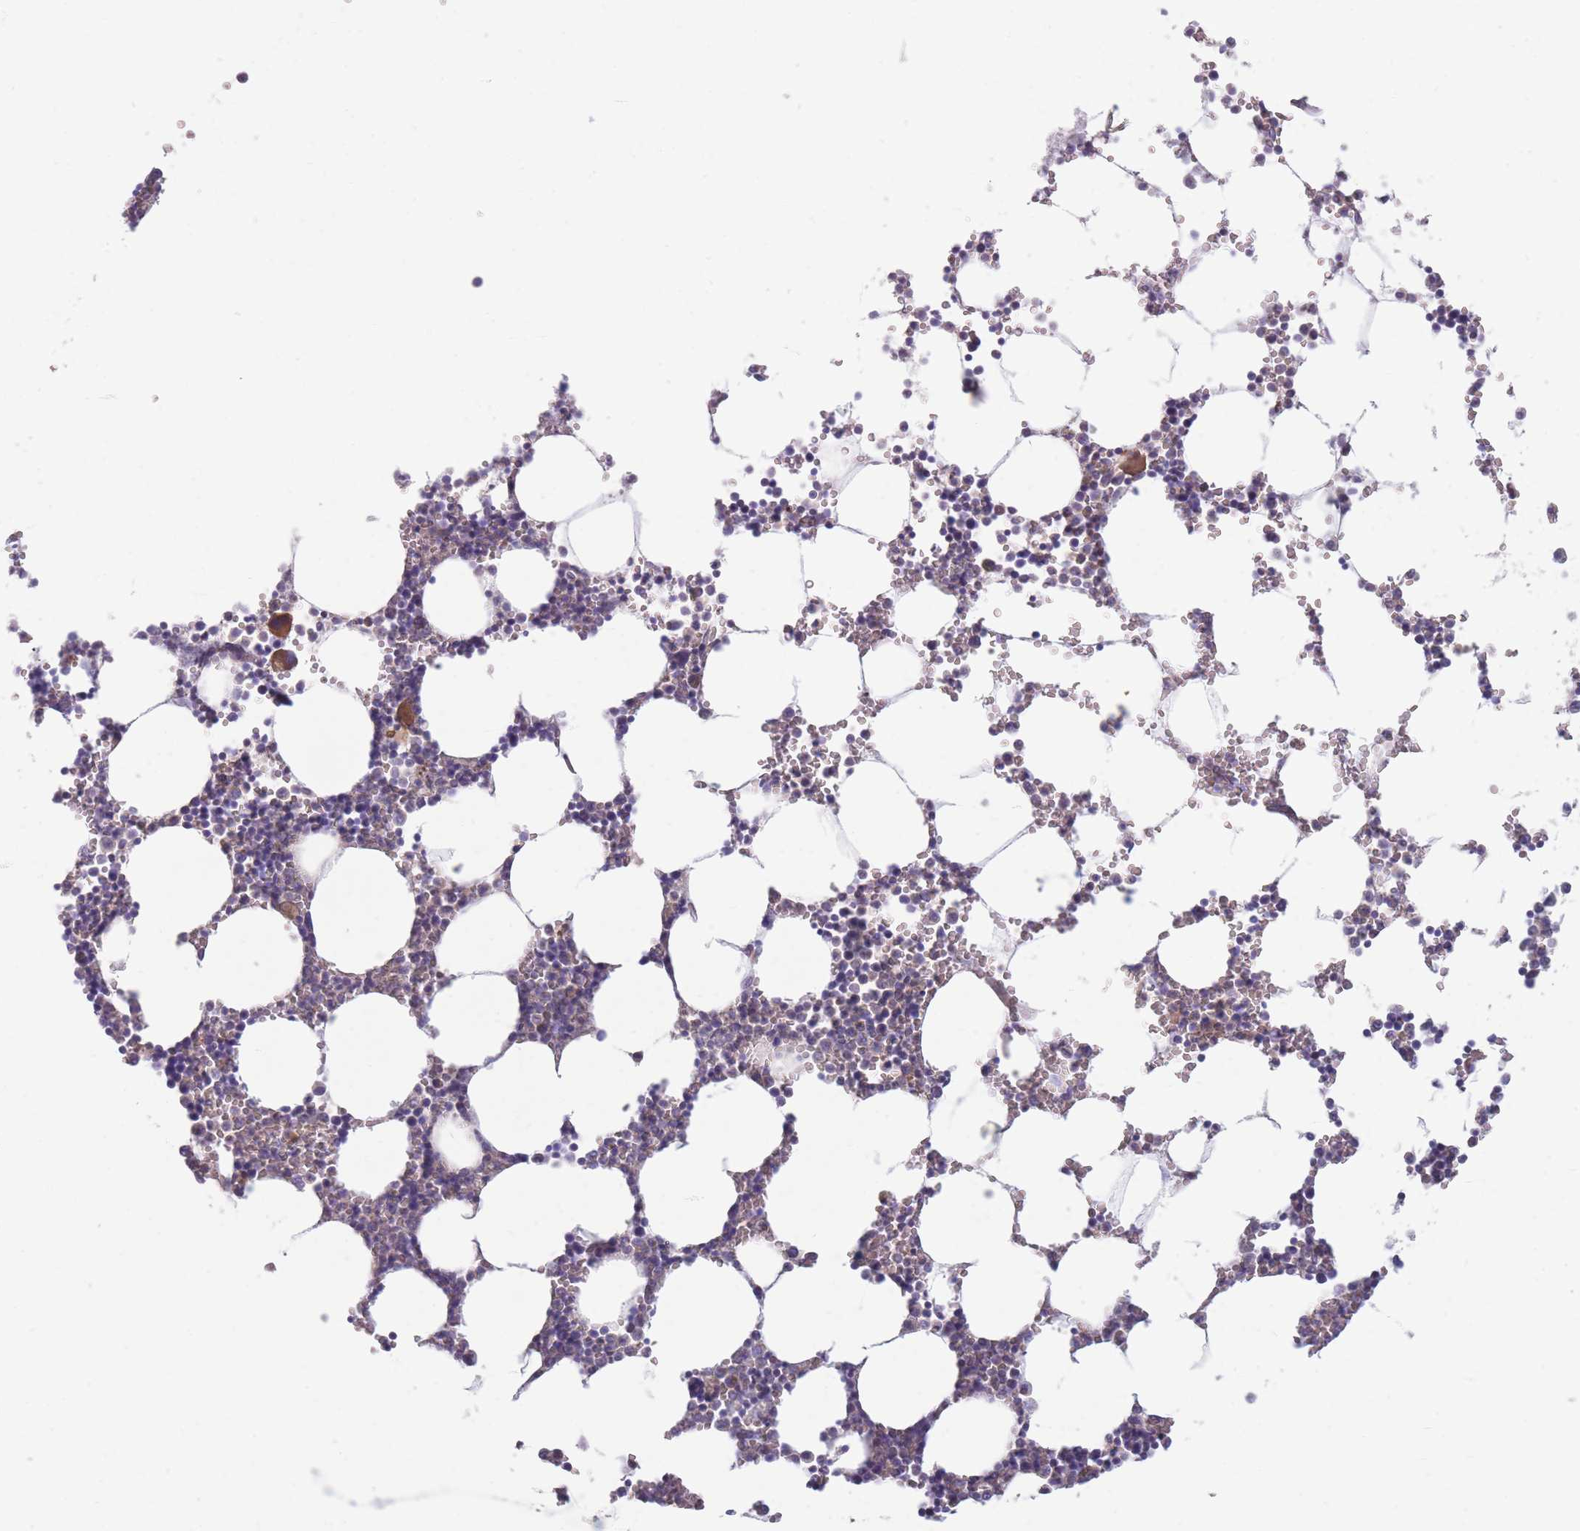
{"staining": {"intensity": "moderate", "quantity": "<25%", "location": "cytoplasmic/membranous"}, "tissue": "bone marrow", "cell_type": "Hematopoietic cells", "image_type": "normal", "snomed": [{"axis": "morphology", "description": "Normal tissue, NOS"}, {"axis": "topography", "description": "Bone marrow"}], "caption": "High-power microscopy captured an IHC photomicrograph of normal bone marrow, revealing moderate cytoplasmic/membranous positivity in about <25% of hematopoietic cells. (Stains: DAB in brown, nuclei in blue, Microscopy: brightfield microscopy at high magnification).", "gene": "PNPLA5", "patient": {"sex": "female", "age": 64}}